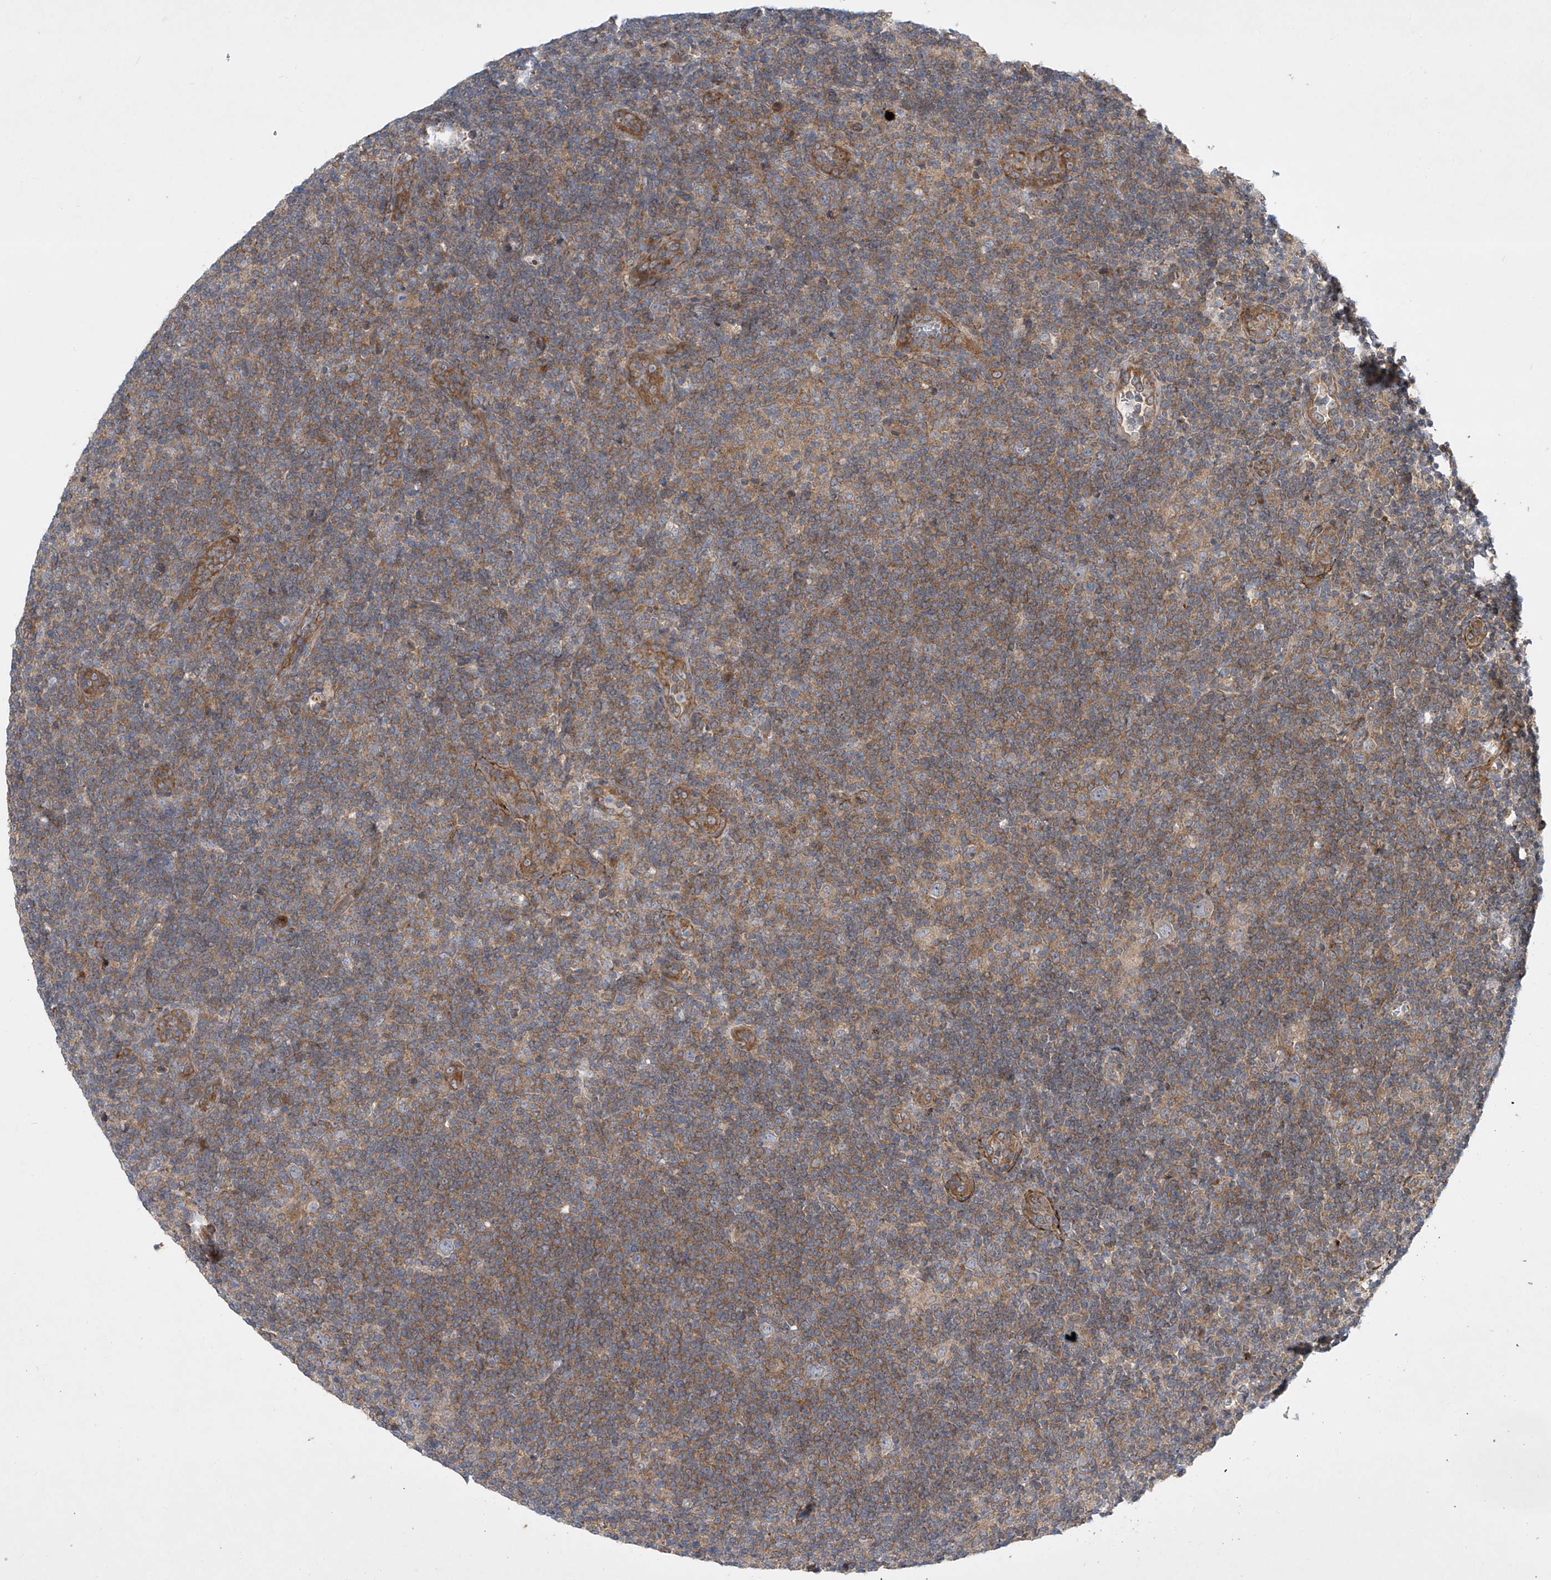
{"staining": {"intensity": "weak", "quantity": "25%-75%", "location": "cytoplasmic/membranous"}, "tissue": "lymphoma", "cell_type": "Tumor cells", "image_type": "cancer", "snomed": [{"axis": "morphology", "description": "Hodgkin's disease, NOS"}, {"axis": "topography", "description": "Lymph node"}], "caption": "About 25%-75% of tumor cells in human lymphoma demonstrate weak cytoplasmic/membranous protein staining as visualized by brown immunohistochemical staining.", "gene": "TJAP1", "patient": {"sex": "female", "age": 57}}